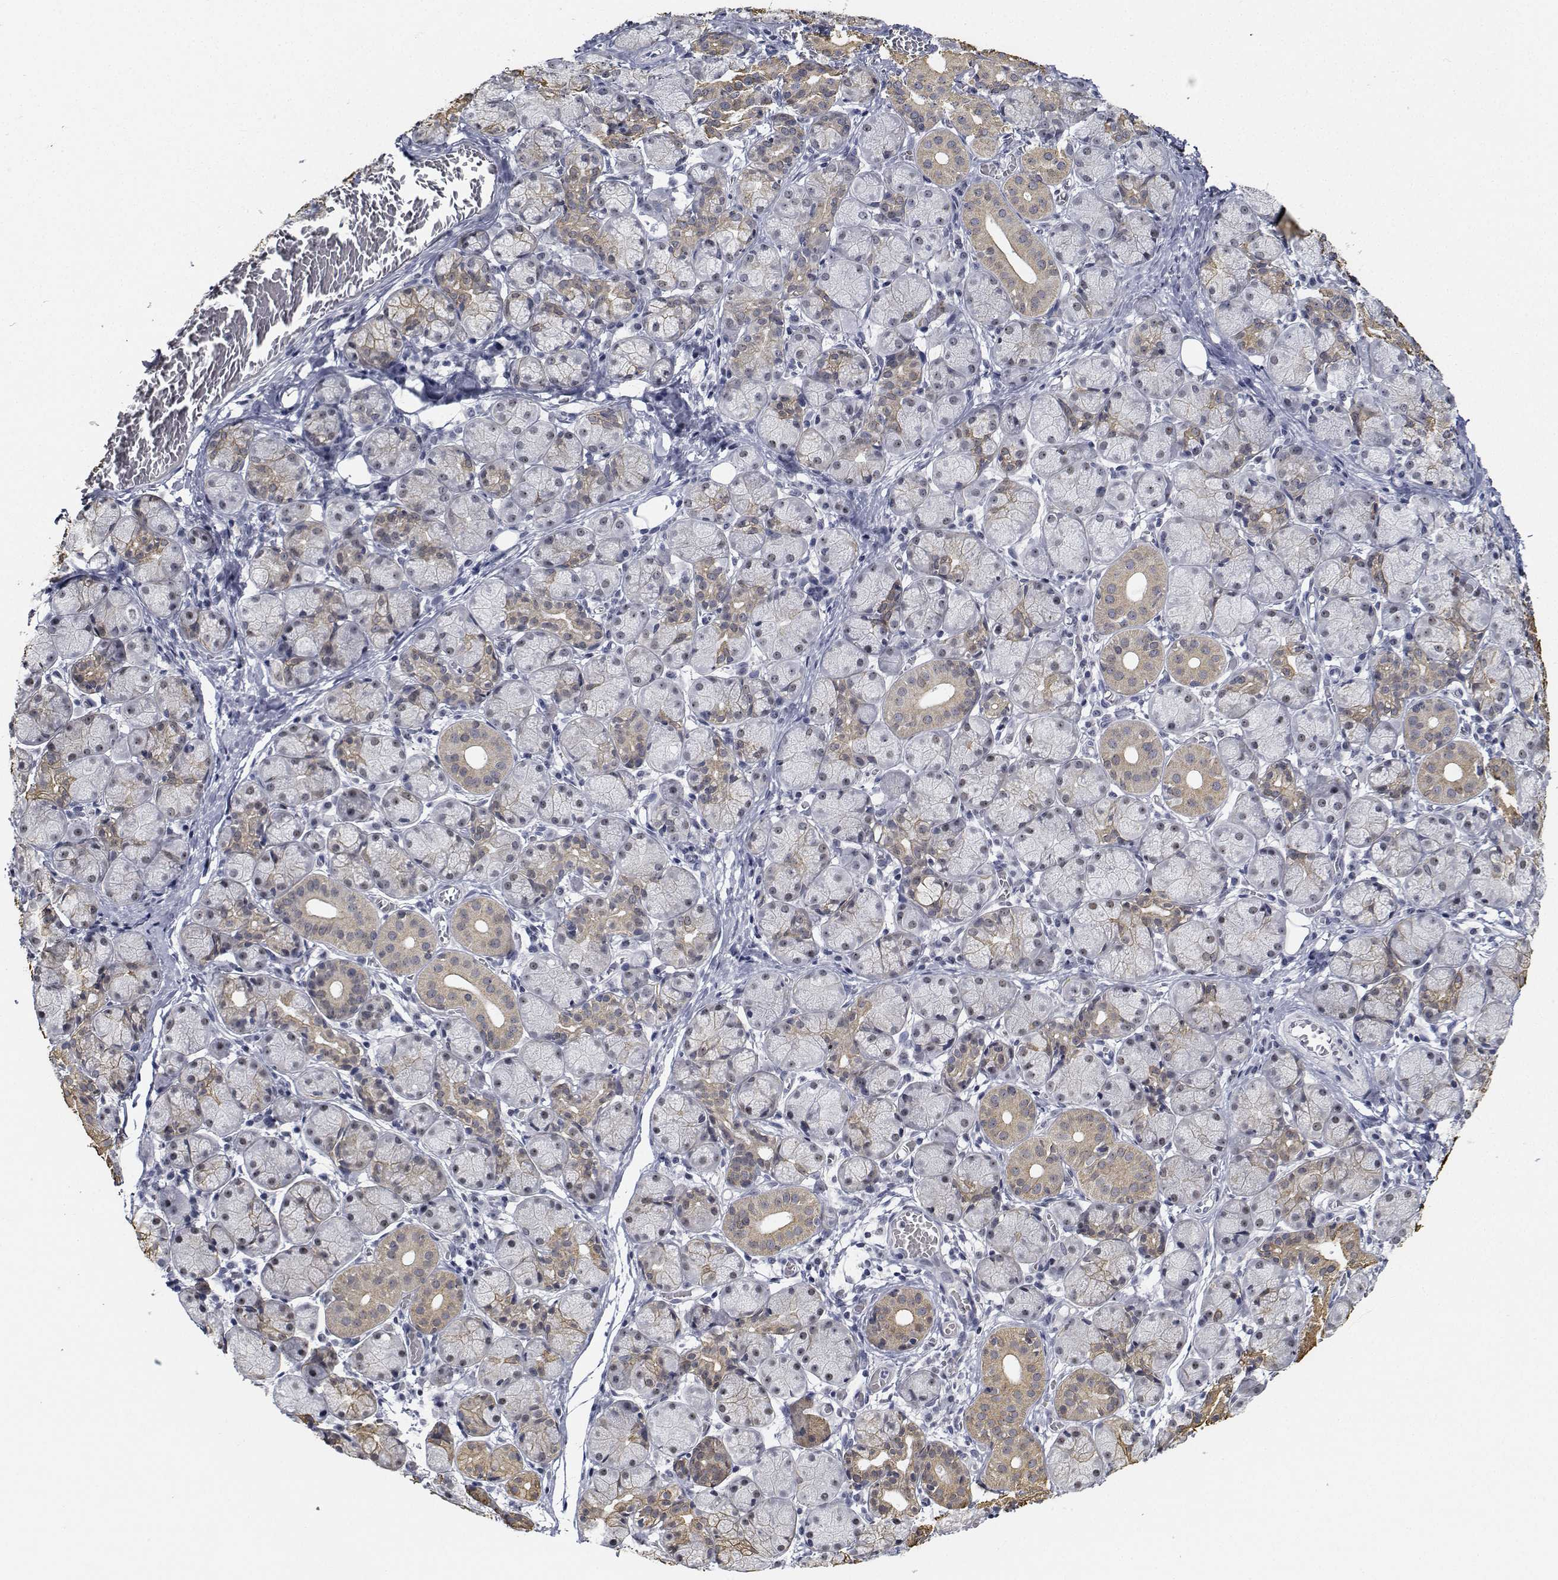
{"staining": {"intensity": "weak", "quantity": "25%-75%", "location": "cytoplasmic/membranous,nuclear"}, "tissue": "salivary gland", "cell_type": "Glandular cells", "image_type": "normal", "snomed": [{"axis": "morphology", "description": "Normal tissue, NOS"}, {"axis": "topography", "description": "Salivary gland"}, {"axis": "topography", "description": "Peripheral nerve tissue"}], "caption": "The immunohistochemical stain labels weak cytoplasmic/membranous,nuclear expression in glandular cells of normal salivary gland. The staining is performed using DAB (3,3'-diaminobenzidine) brown chromogen to label protein expression. The nuclei are counter-stained blue using hematoxylin.", "gene": "NVL", "patient": {"sex": "female", "age": 24}}